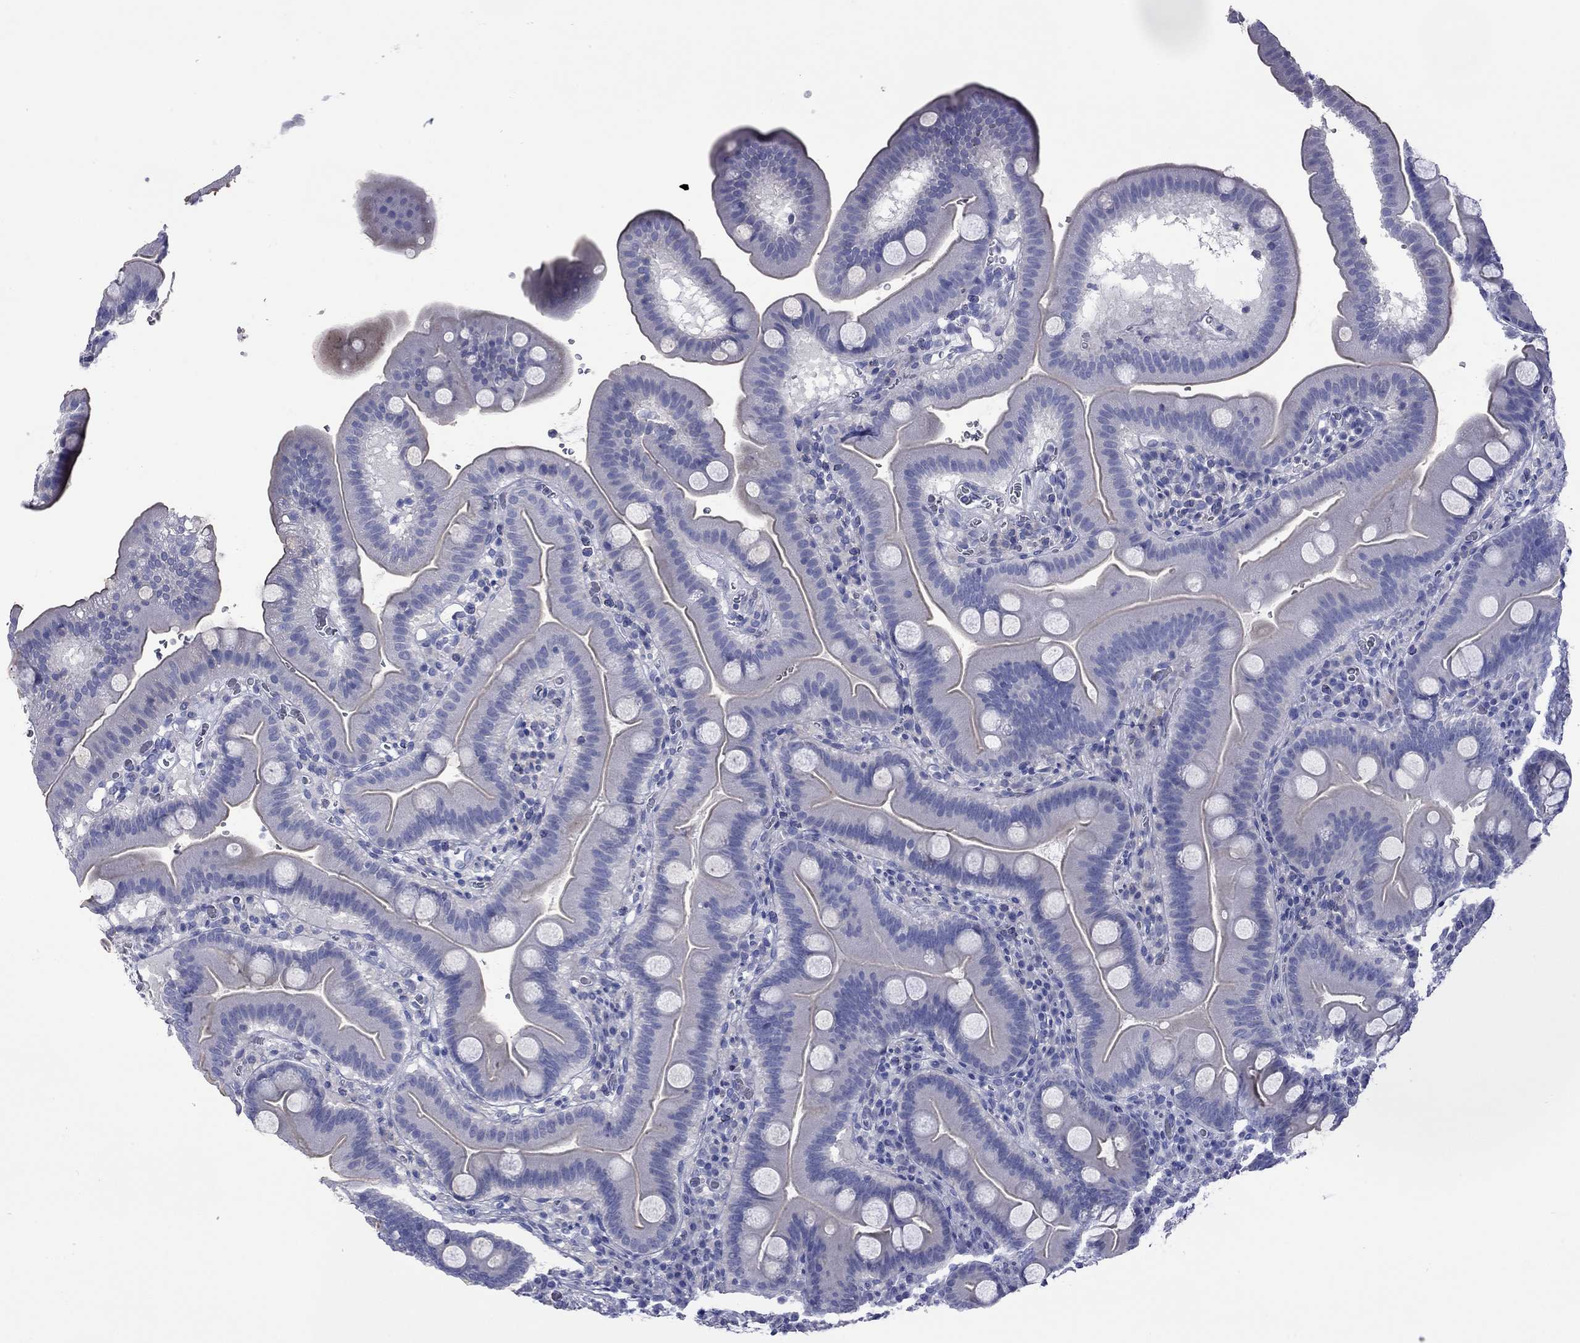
{"staining": {"intensity": "negative", "quantity": "none", "location": "none"}, "tissue": "duodenum", "cell_type": "Glandular cells", "image_type": "normal", "snomed": [{"axis": "morphology", "description": "Normal tissue, NOS"}, {"axis": "topography", "description": "Duodenum"}], "caption": "High power microscopy image of an IHC image of unremarkable duodenum, revealing no significant expression in glandular cells.", "gene": "ACTL7B", "patient": {"sex": "male", "age": 59}}